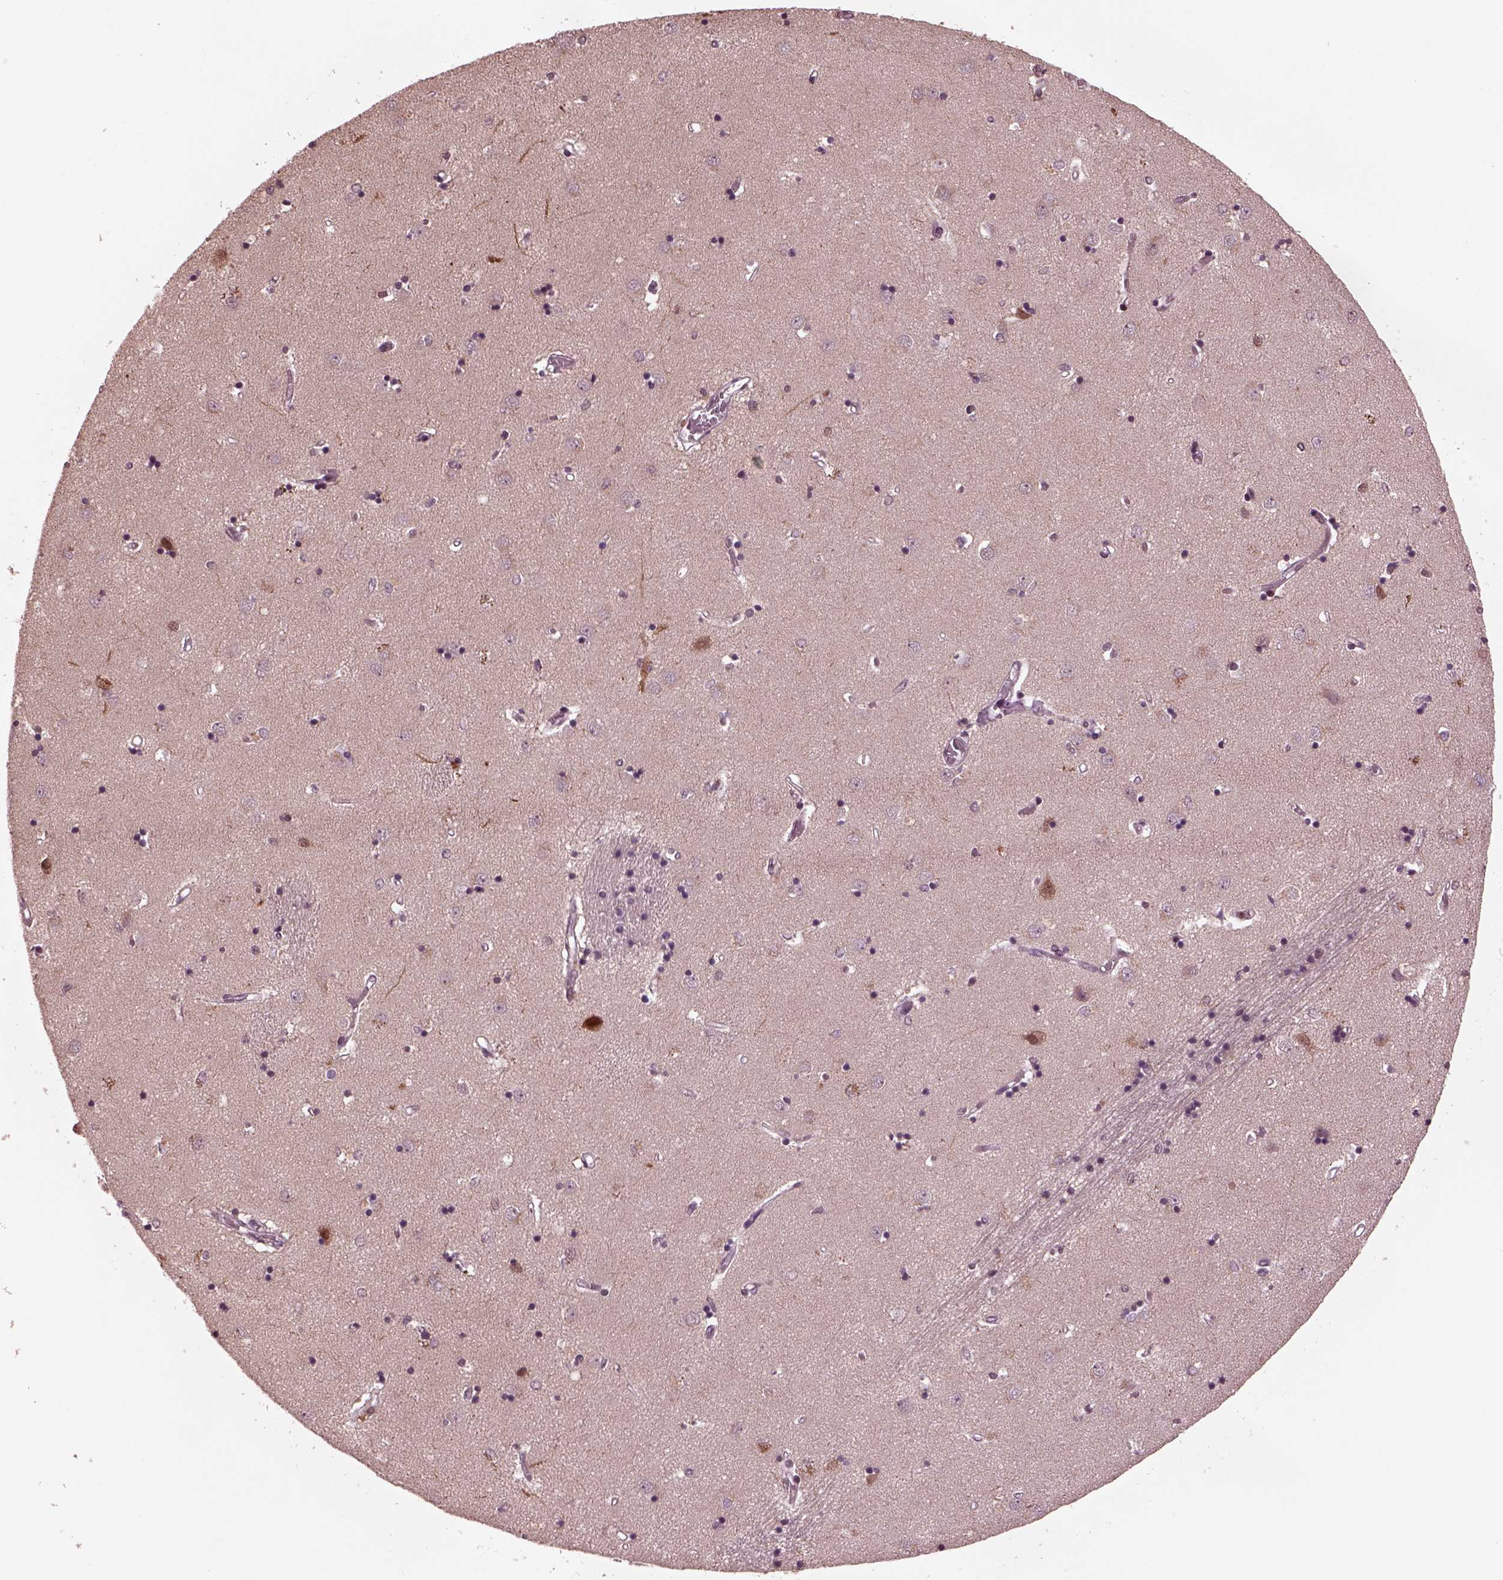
{"staining": {"intensity": "negative", "quantity": "none", "location": "none"}, "tissue": "caudate", "cell_type": "Glial cells", "image_type": "normal", "snomed": [{"axis": "morphology", "description": "Normal tissue, NOS"}, {"axis": "topography", "description": "Lateral ventricle wall"}], "caption": "A high-resolution histopathology image shows immunohistochemistry staining of normal caudate, which displays no significant staining in glial cells. (DAB immunohistochemistry (IHC) with hematoxylin counter stain).", "gene": "NAP1L5", "patient": {"sex": "male", "age": 54}}